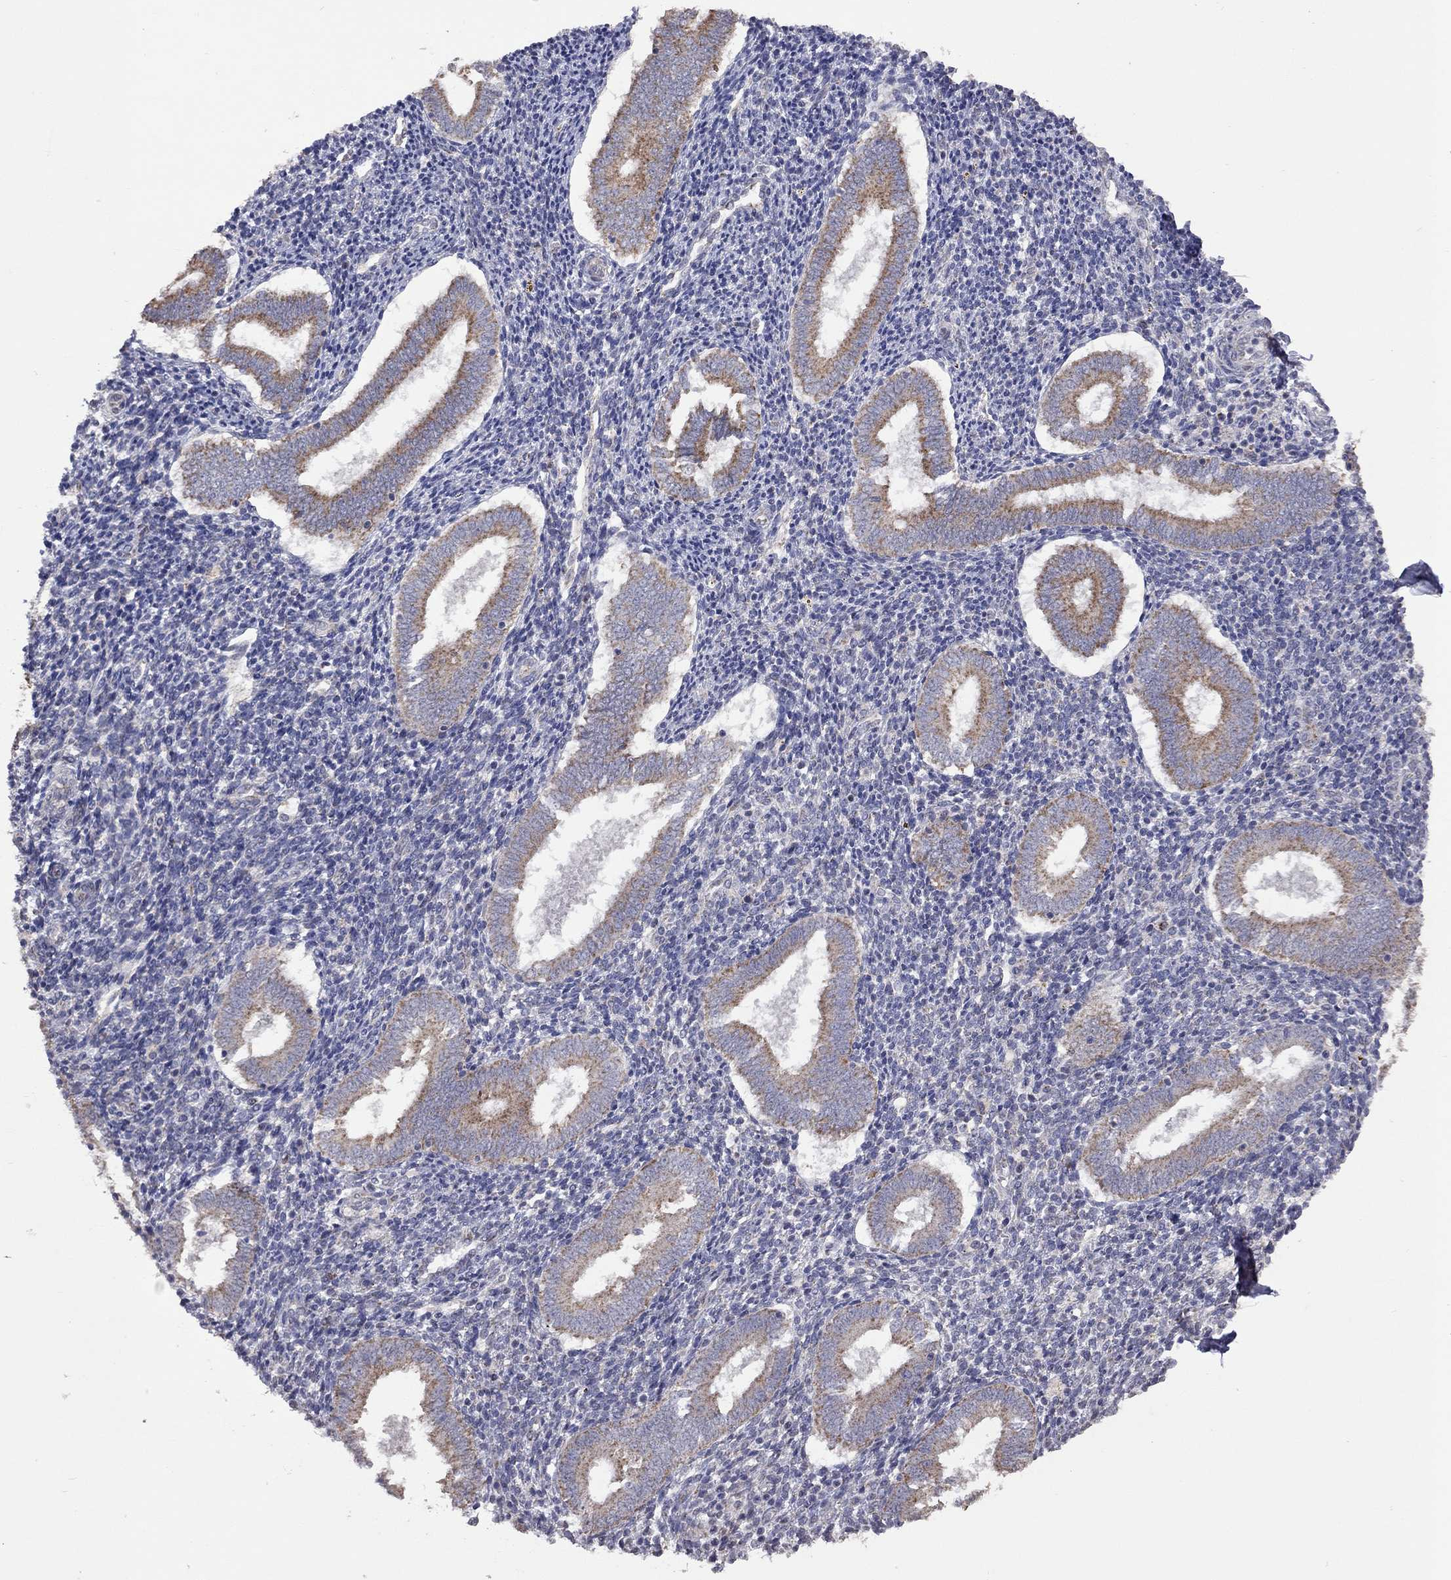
{"staining": {"intensity": "negative", "quantity": "none", "location": "none"}, "tissue": "endometrium", "cell_type": "Cells in endometrial stroma", "image_type": "normal", "snomed": [{"axis": "morphology", "description": "Normal tissue, NOS"}, {"axis": "topography", "description": "Endometrium"}], "caption": "Immunohistochemistry (IHC) photomicrograph of benign endometrium stained for a protein (brown), which exhibits no expression in cells in endometrial stroma. (DAB immunohistochemistry with hematoxylin counter stain).", "gene": "NDUFB1", "patient": {"sex": "female", "age": 25}}